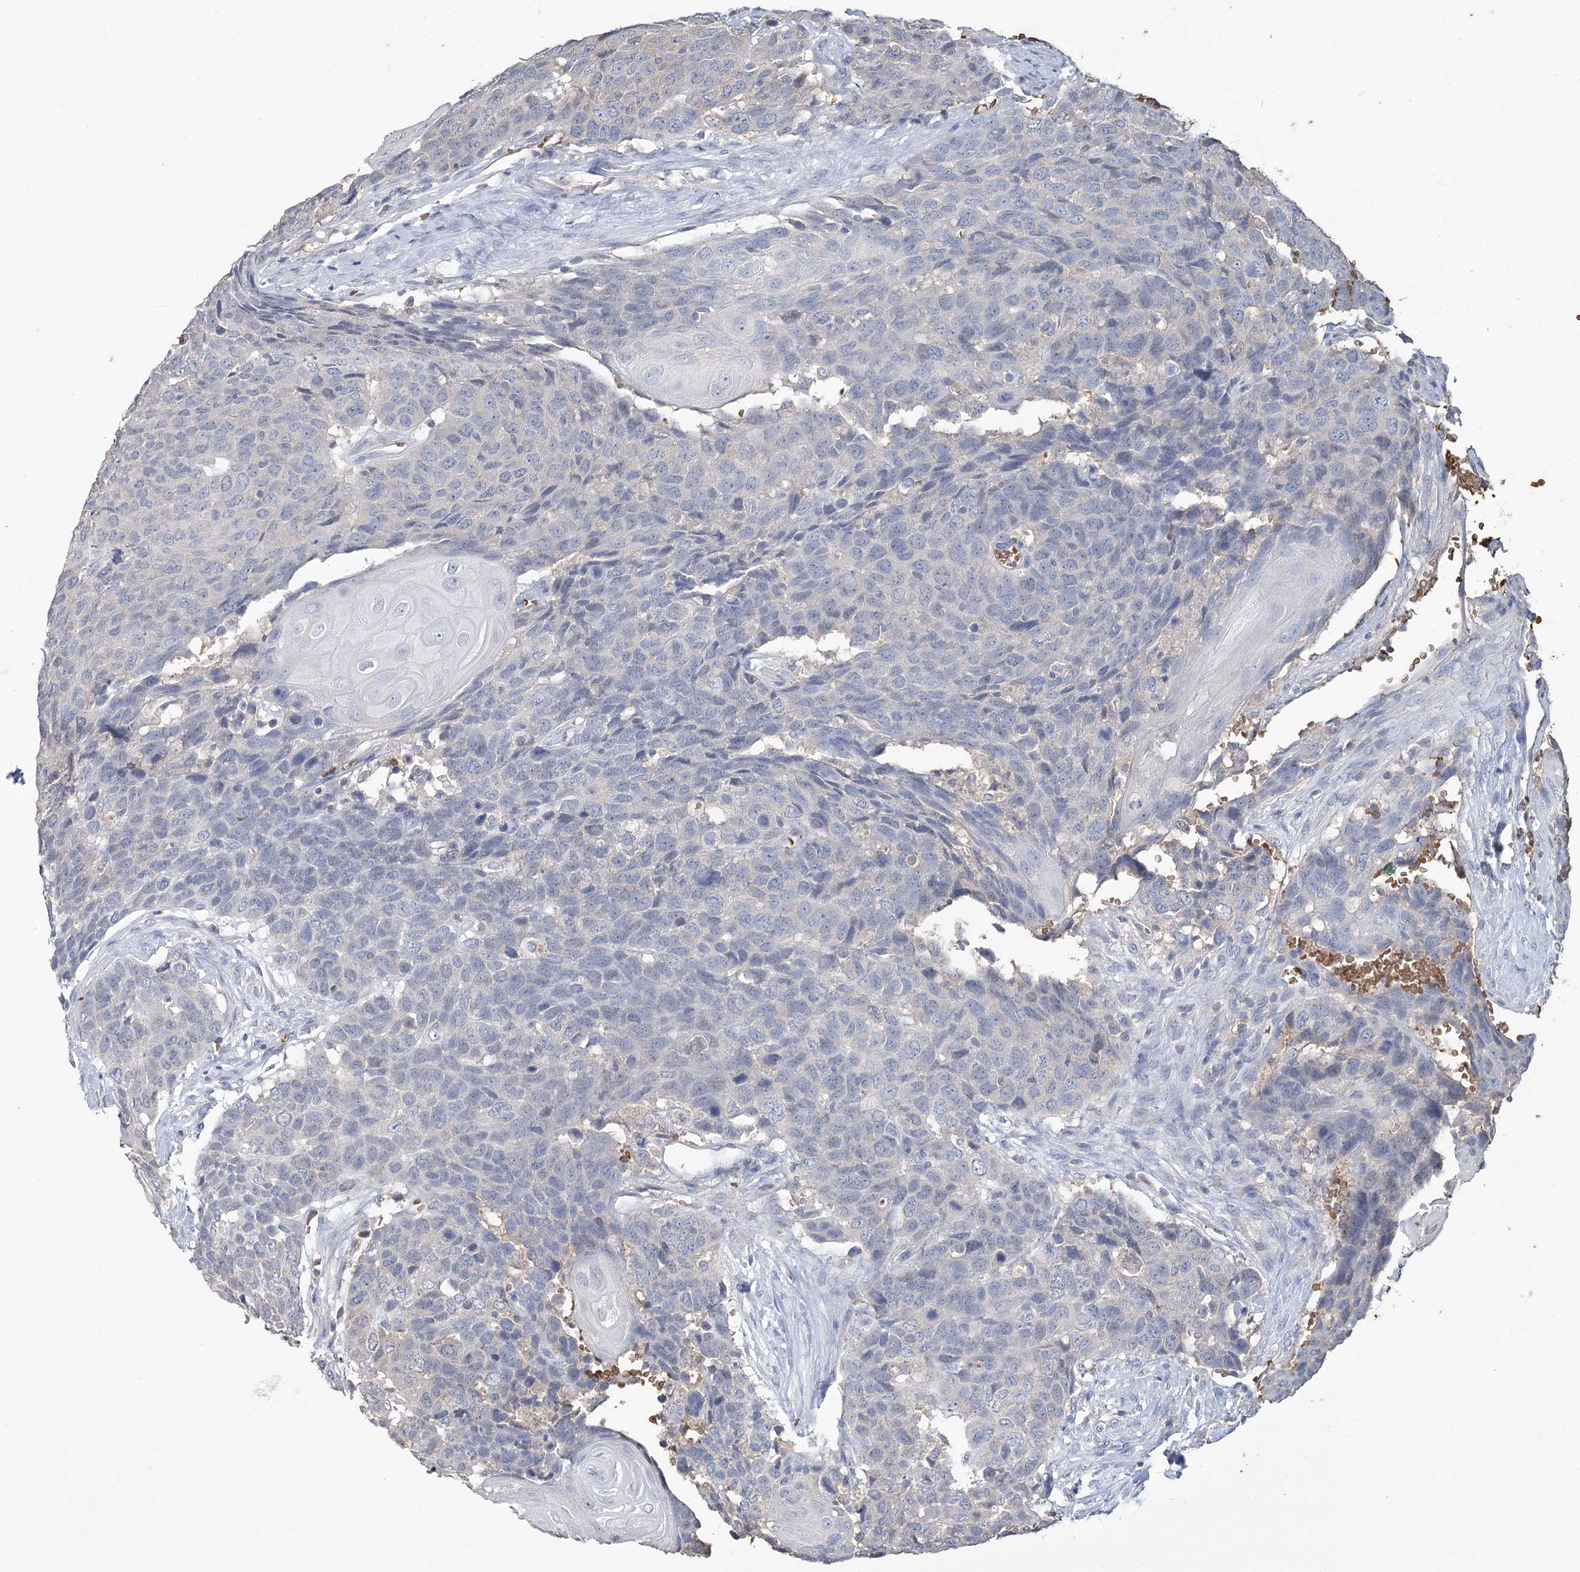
{"staining": {"intensity": "negative", "quantity": "none", "location": "none"}, "tissue": "head and neck cancer", "cell_type": "Tumor cells", "image_type": "cancer", "snomed": [{"axis": "morphology", "description": "Squamous cell carcinoma, NOS"}, {"axis": "topography", "description": "Head-Neck"}], "caption": "High power microscopy photomicrograph of an immunohistochemistry histopathology image of head and neck cancer (squamous cell carcinoma), revealing no significant expression in tumor cells.", "gene": "HBA1", "patient": {"sex": "male", "age": 66}}